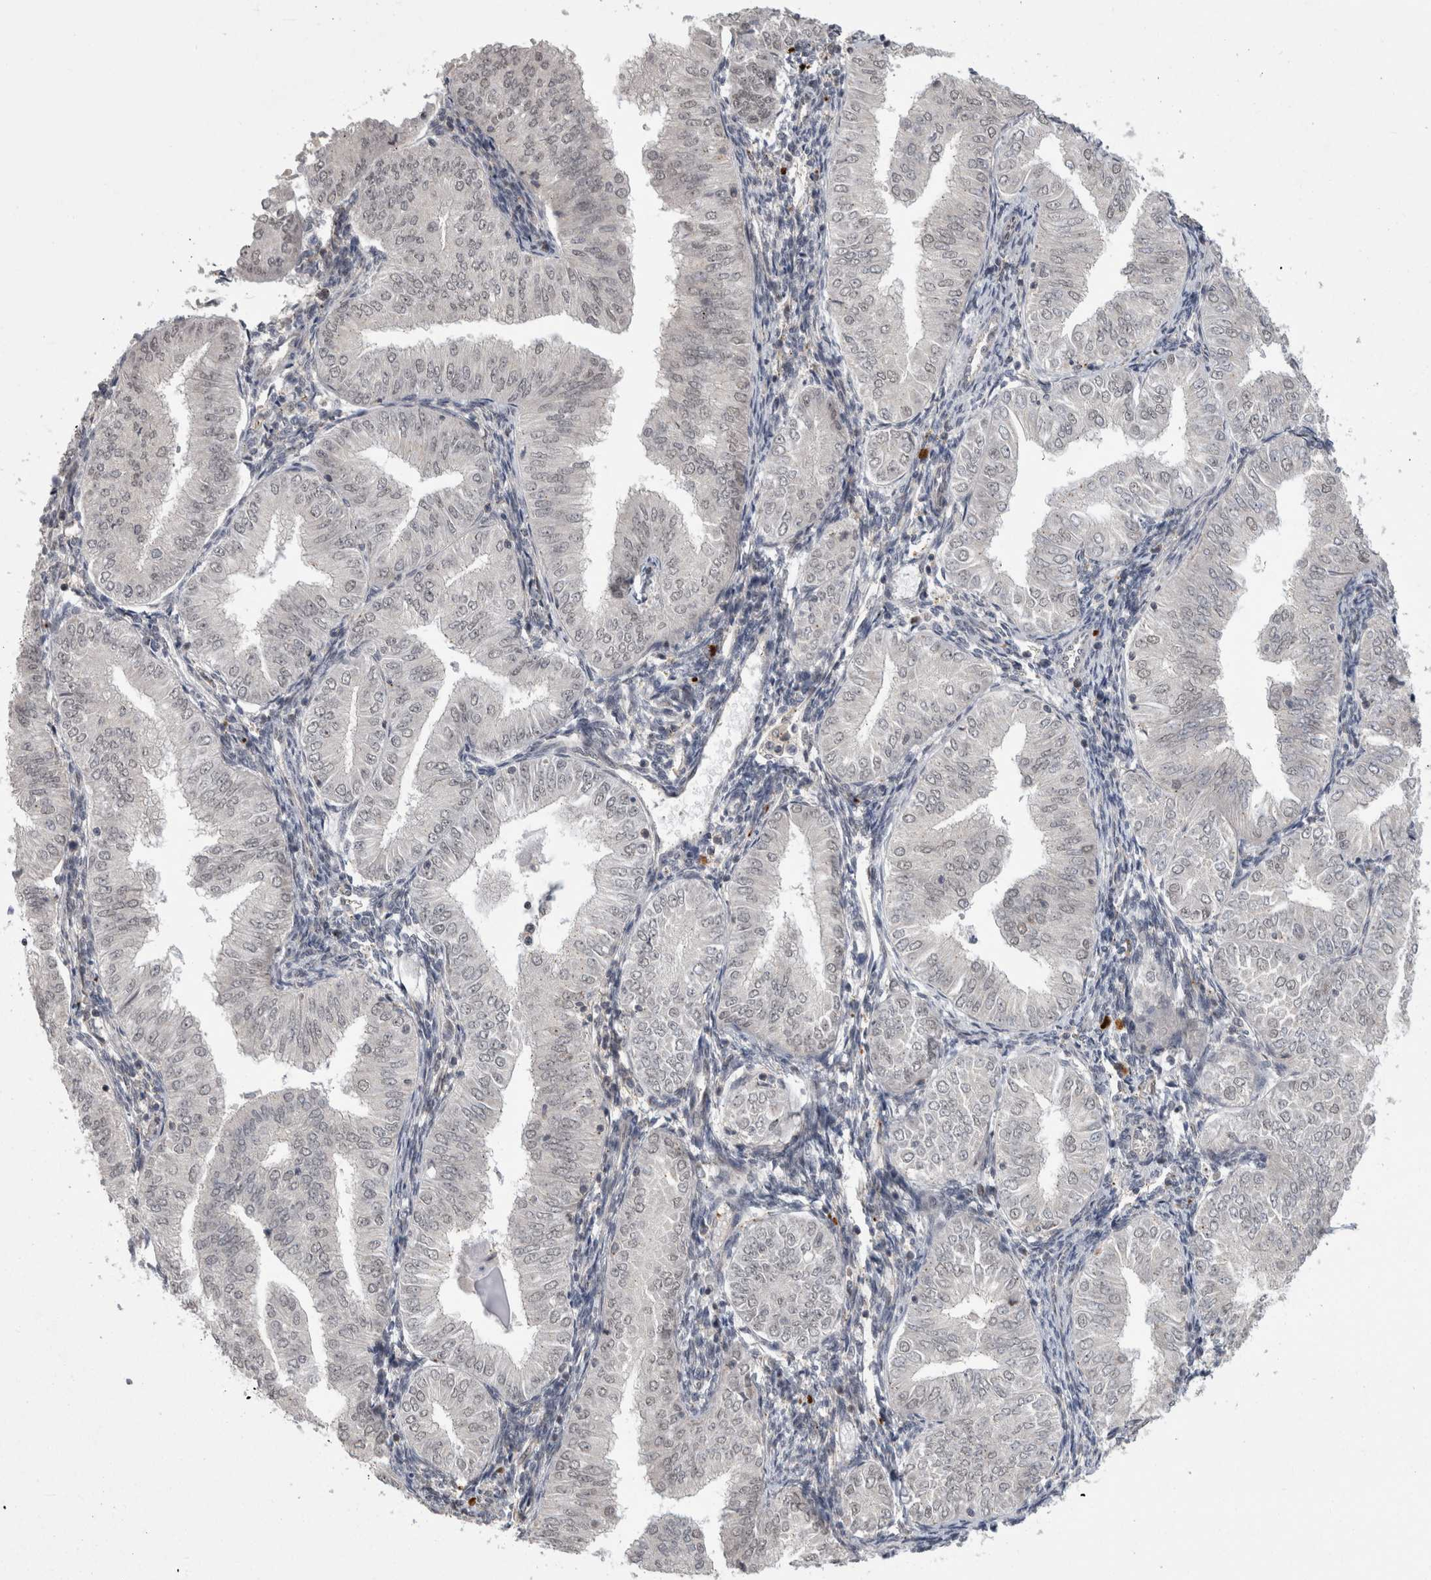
{"staining": {"intensity": "negative", "quantity": "none", "location": "none"}, "tissue": "endometrial cancer", "cell_type": "Tumor cells", "image_type": "cancer", "snomed": [{"axis": "morphology", "description": "Normal tissue, NOS"}, {"axis": "morphology", "description": "Adenocarcinoma, NOS"}, {"axis": "topography", "description": "Endometrium"}], "caption": "Immunohistochemistry (IHC) image of human endometrial cancer stained for a protein (brown), which exhibits no positivity in tumor cells.", "gene": "MTBP", "patient": {"sex": "female", "age": 53}}